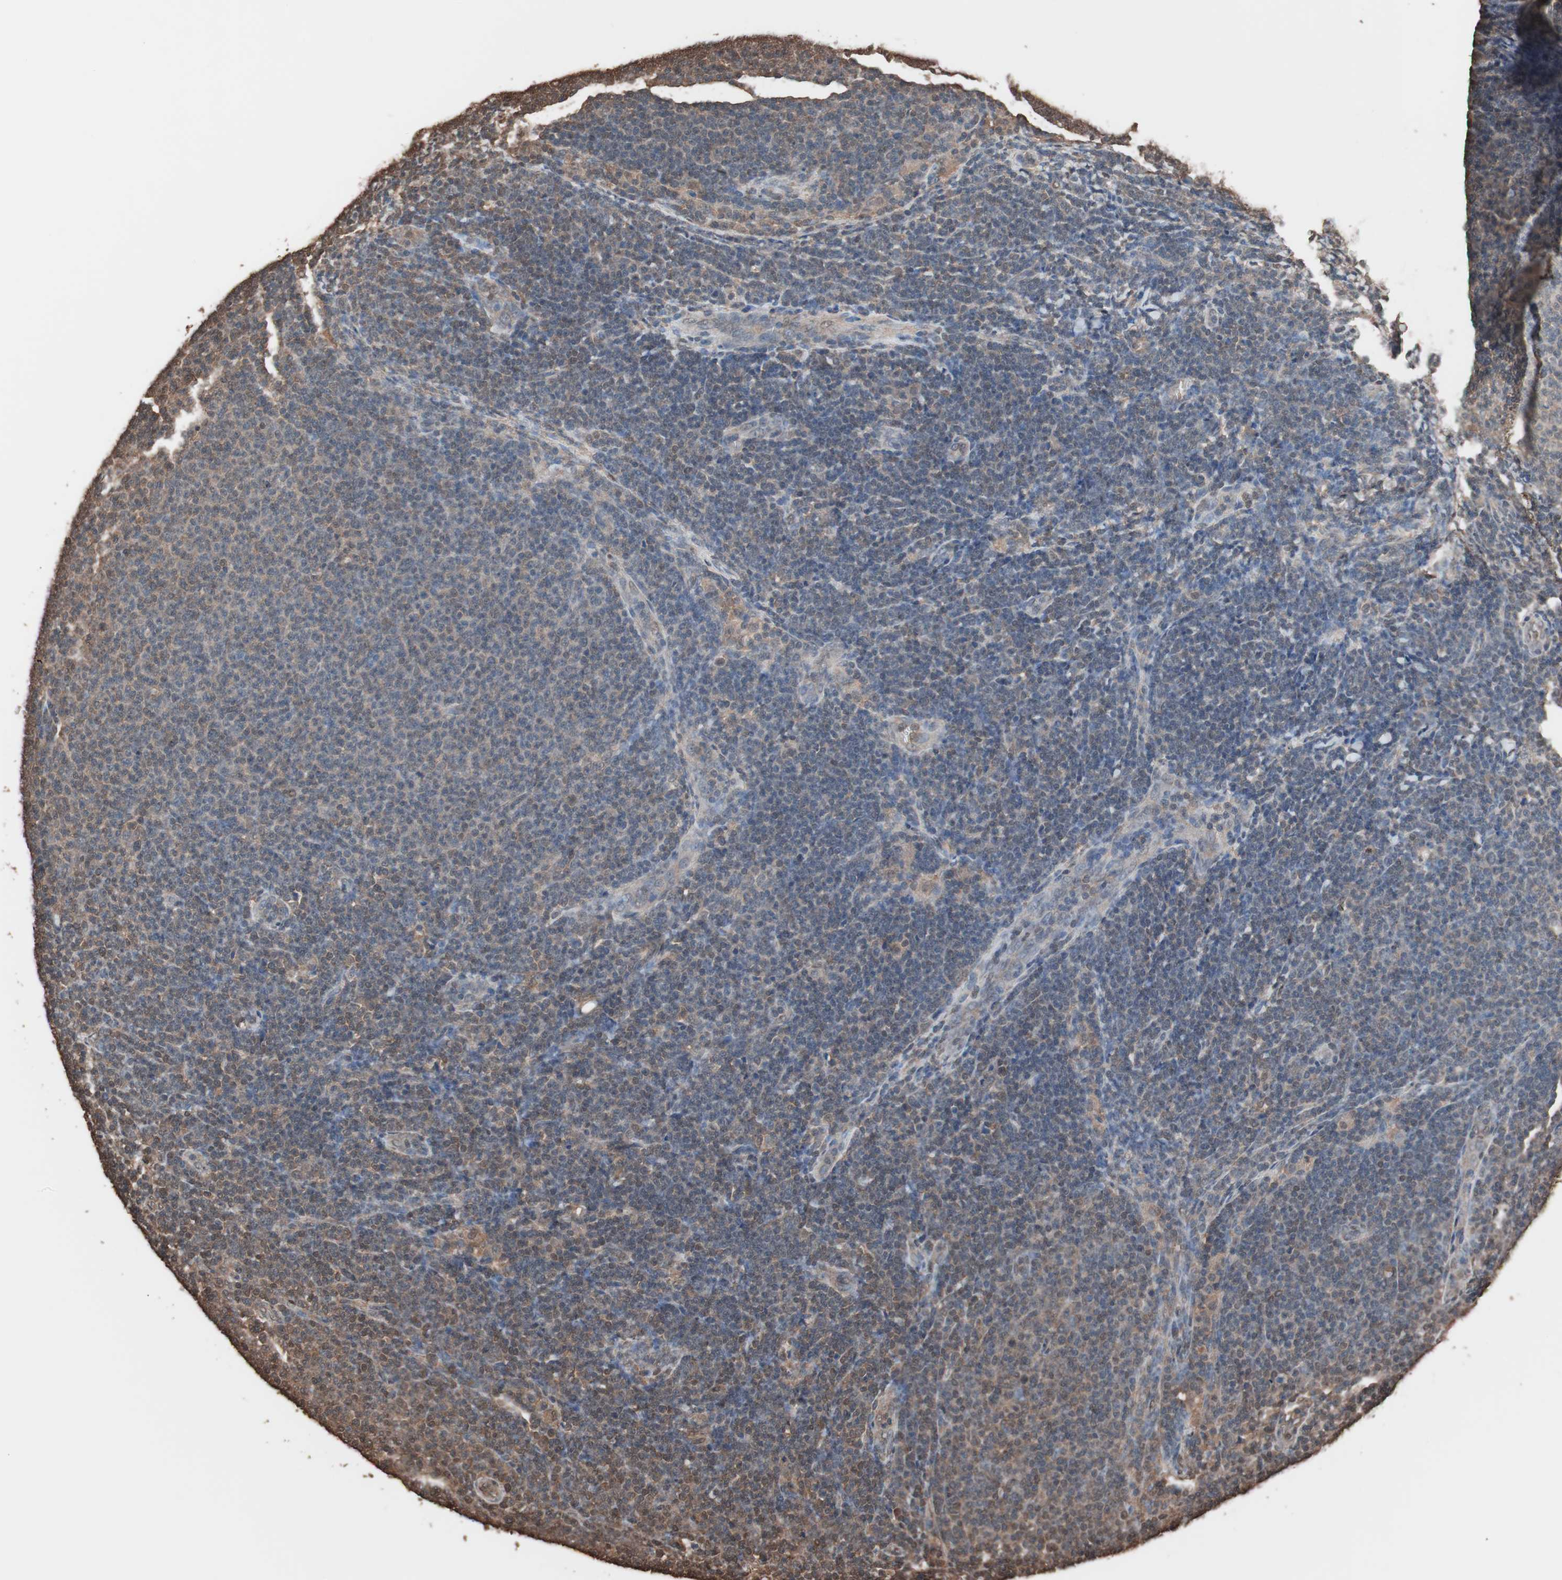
{"staining": {"intensity": "moderate", "quantity": "<25%", "location": "cytoplasmic/membranous"}, "tissue": "lymphoma", "cell_type": "Tumor cells", "image_type": "cancer", "snomed": [{"axis": "morphology", "description": "Malignant lymphoma, non-Hodgkin's type, Low grade"}, {"axis": "topography", "description": "Lymph node"}], "caption": "Immunohistochemical staining of low-grade malignant lymphoma, non-Hodgkin's type displays low levels of moderate cytoplasmic/membranous protein positivity in about <25% of tumor cells. (DAB (3,3'-diaminobenzidine) IHC, brown staining for protein, blue staining for nuclei).", "gene": "CALM2", "patient": {"sex": "male", "age": 66}}